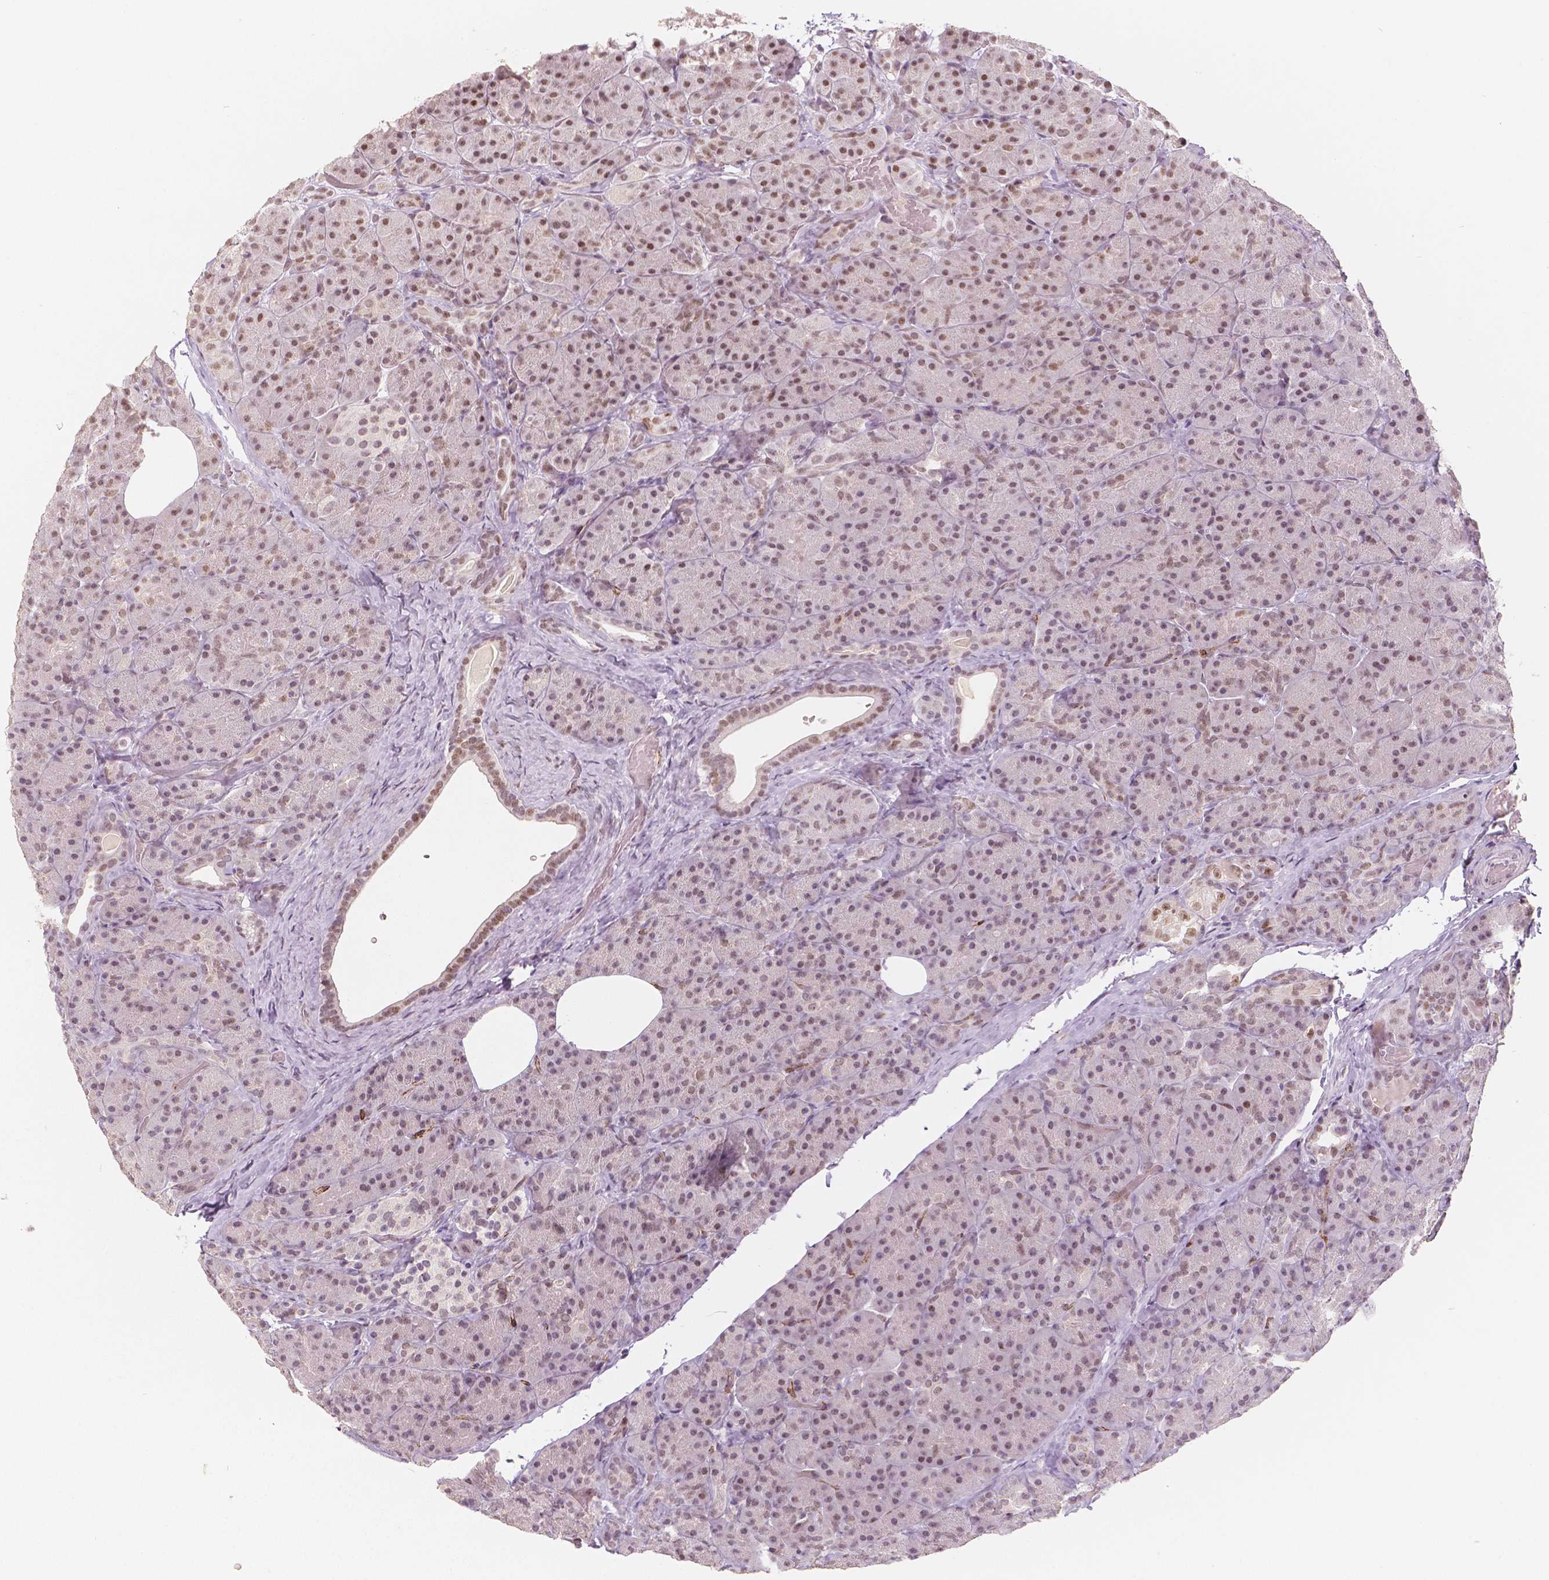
{"staining": {"intensity": "weak", "quantity": "25%-75%", "location": "nuclear"}, "tissue": "pancreas", "cell_type": "Exocrine glandular cells", "image_type": "normal", "snomed": [{"axis": "morphology", "description": "Normal tissue, NOS"}, {"axis": "topography", "description": "Pancreas"}], "caption": "Weak nuclear positivity for a protein is seen in approximately 25%-75% of exocrine glandular cells of benign pancreas using immunohistochemistry.", "gene": "KDM5B", "patient": {"sex": "male", "age": 57}}